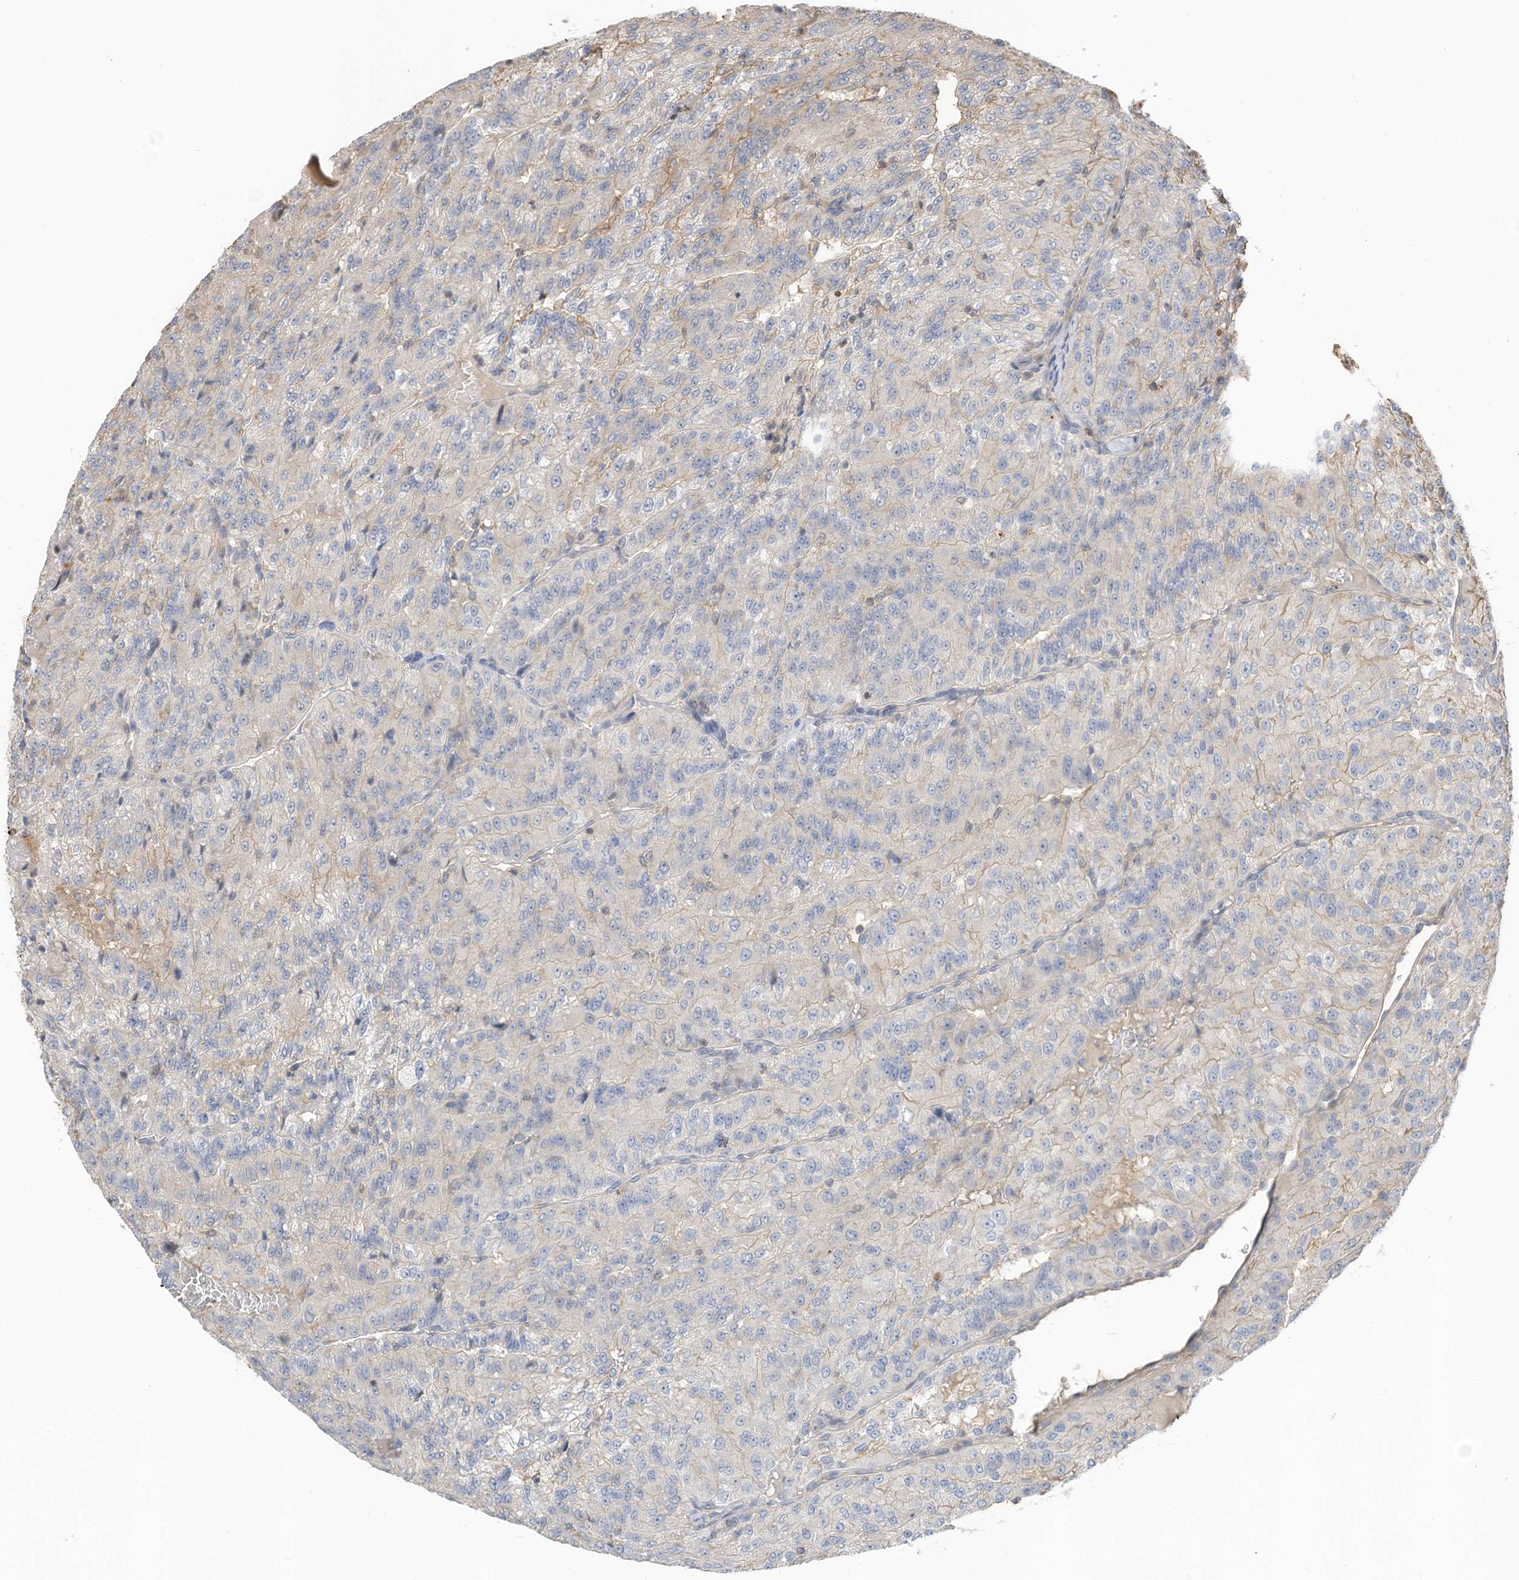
{"staining": {"intensity": "negative", "quantity": "none", "location": "none"}, "tissue": "renal cancer", "cell_type": "Tumor cells", "image_type": "cancer", "snomed": [{"axis": "morphology", "description": "Adenocarcinoma, NOS"}, {"axis": "topography", "description": "Kidney"}], "caption": "There is no significant expression in tumor cells of renal adenocarcinoma.", "gene": "SLFN14", "patient": {"sex": "female", "age": 63}}